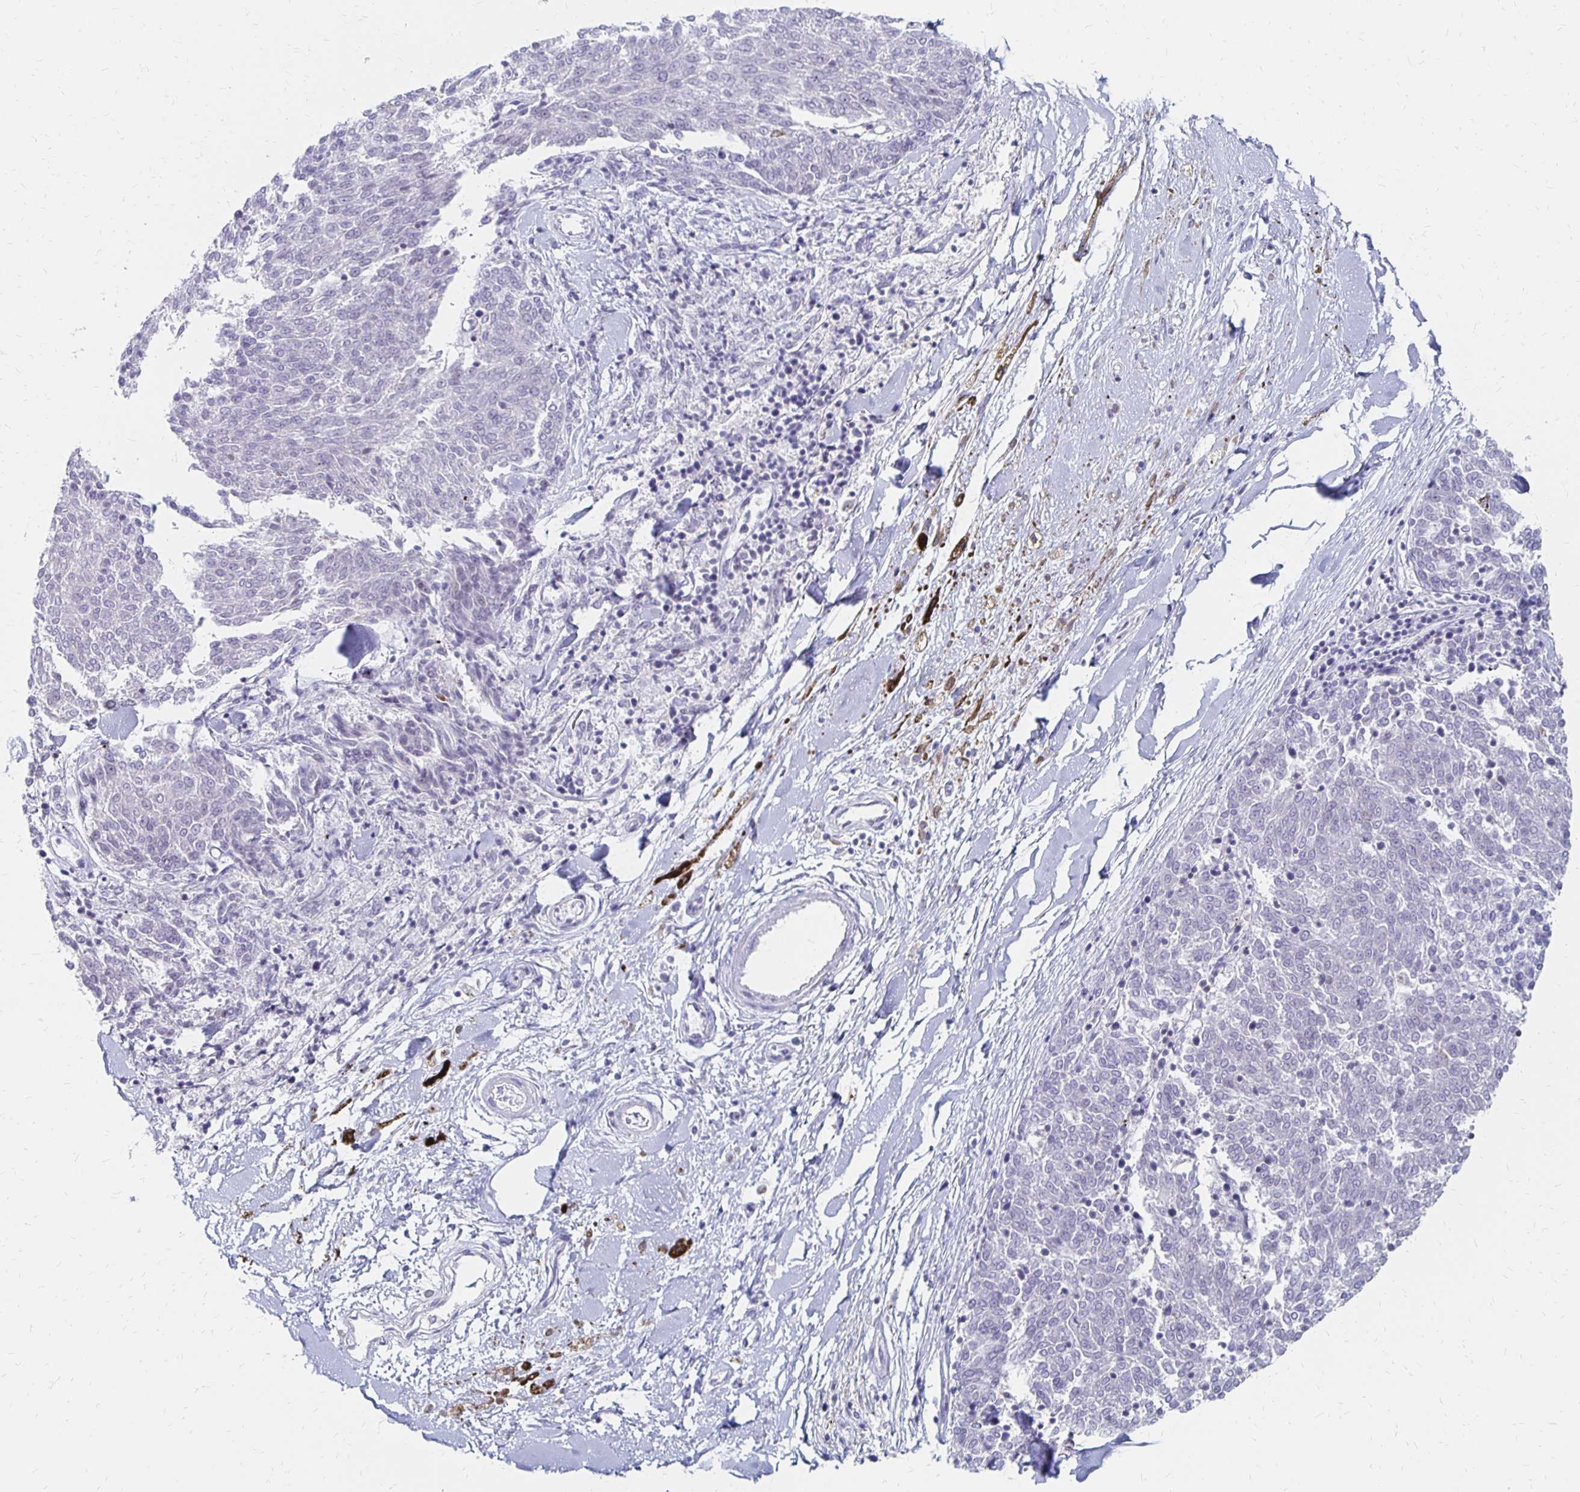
{"staining": {"intensity": "negative", "quantity": "none", "location": "none"}, "tissue": "melanoma", "cell_type": "Tumor cells", "image_type": "cancer", "snomed": [{"axis": "morphology", "description": "Malignant melanoma, NOS"}, {"axis": "topography", "description": "Skin"}], "caption": "This is a micrograph of IHC staining of malignant melanoma, which shows no expression in tumor cells. (DAB (3,3'-diaminobenzidine) immunohistochemistry (IHC) visualized using brightfield microscopy, high magnification).", "gene": "SYT2", "patient": {"sex": "female", "age": 72}}